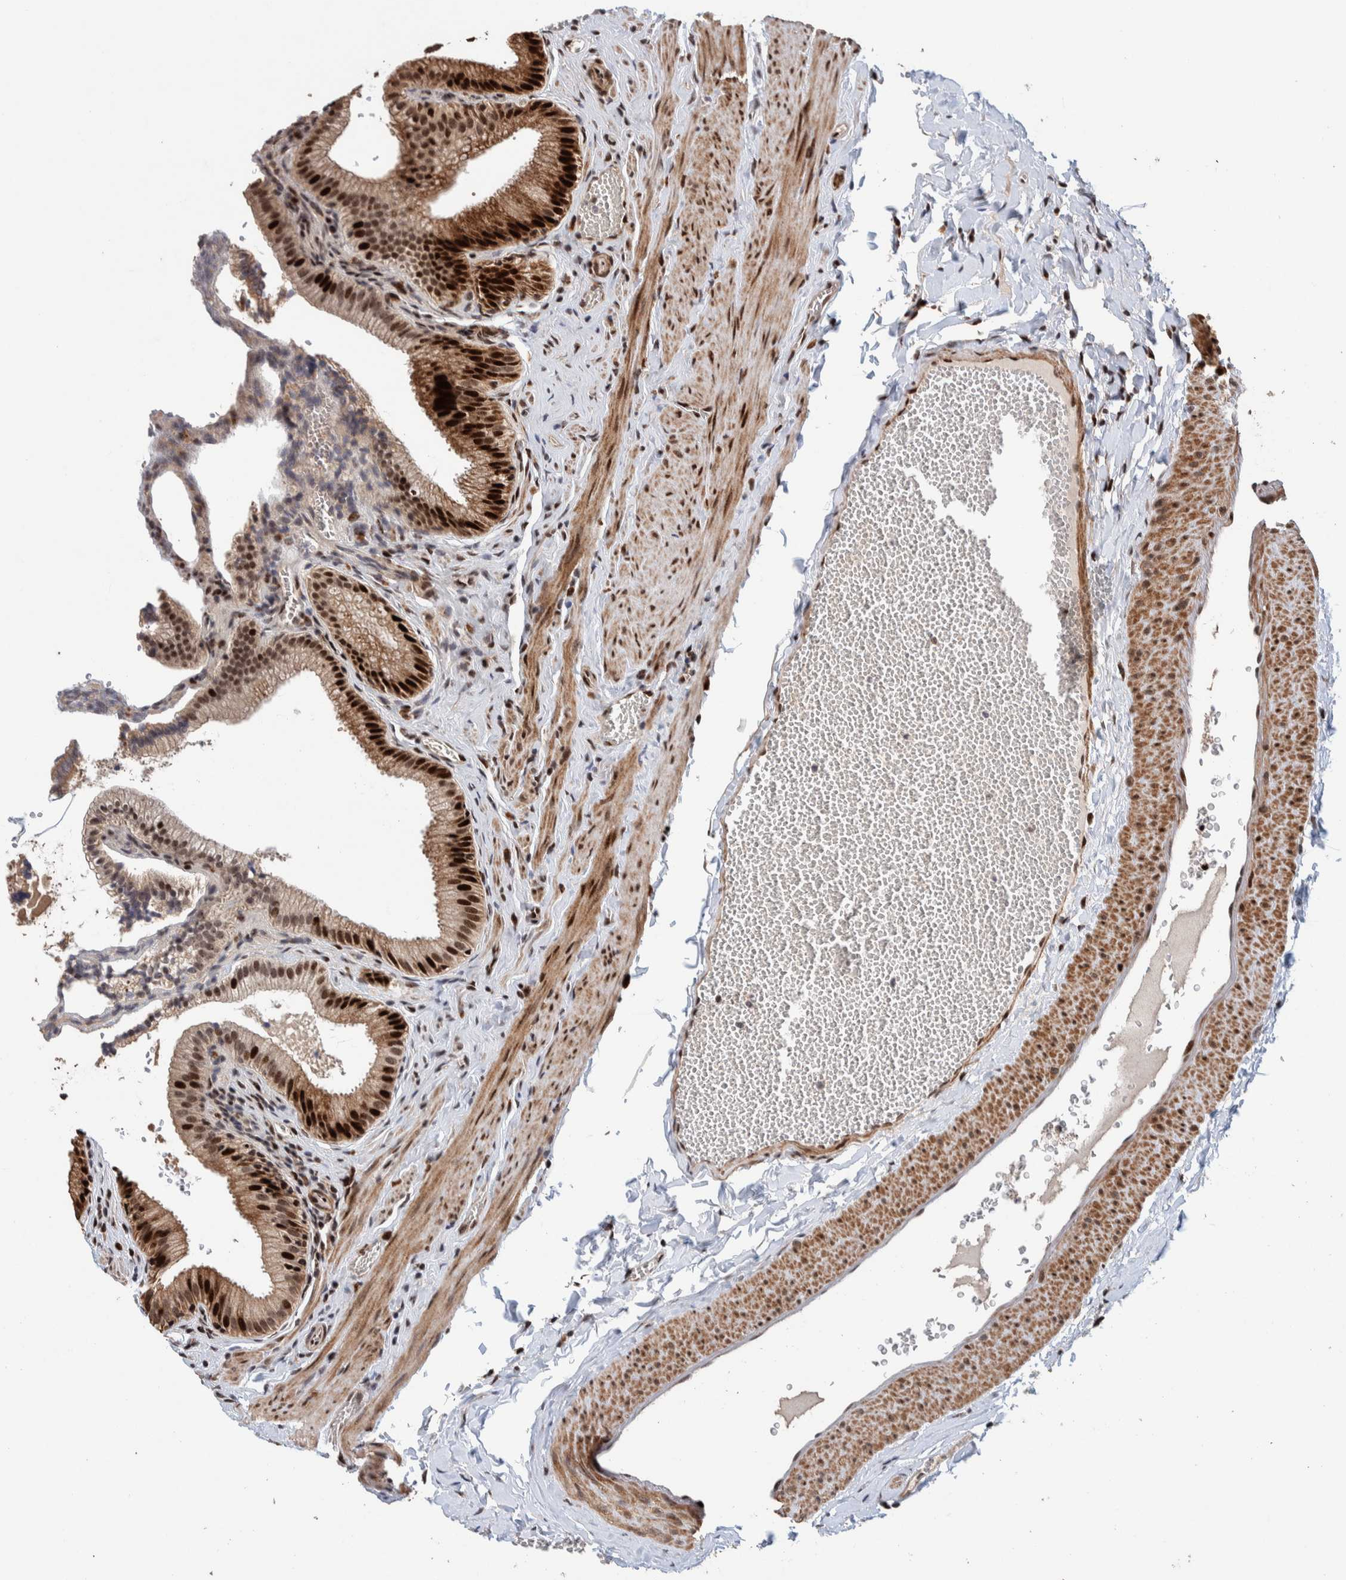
{"staining": {"intensity": "strong", "quantity": ">75%", "location": "nuclear"}, "tissue": "gallbladder", "cell_type": "Glandular cells", "image_type": "normal", "snomed": [{"axis": "morphology", "description": "Normal tissue, NOS"}, {"axis": "topography", "description": "Gallbladder"}], "caption": "Immunohistochemical staining of benign human gallbladder demonstrates strong nuclear protein positivity in about >75% of glandular cells. (Brightfield microscopy of DAB IHC at high magnification).", "gene": "CHD4", "patient": {"sex": "male", "age": 38}}